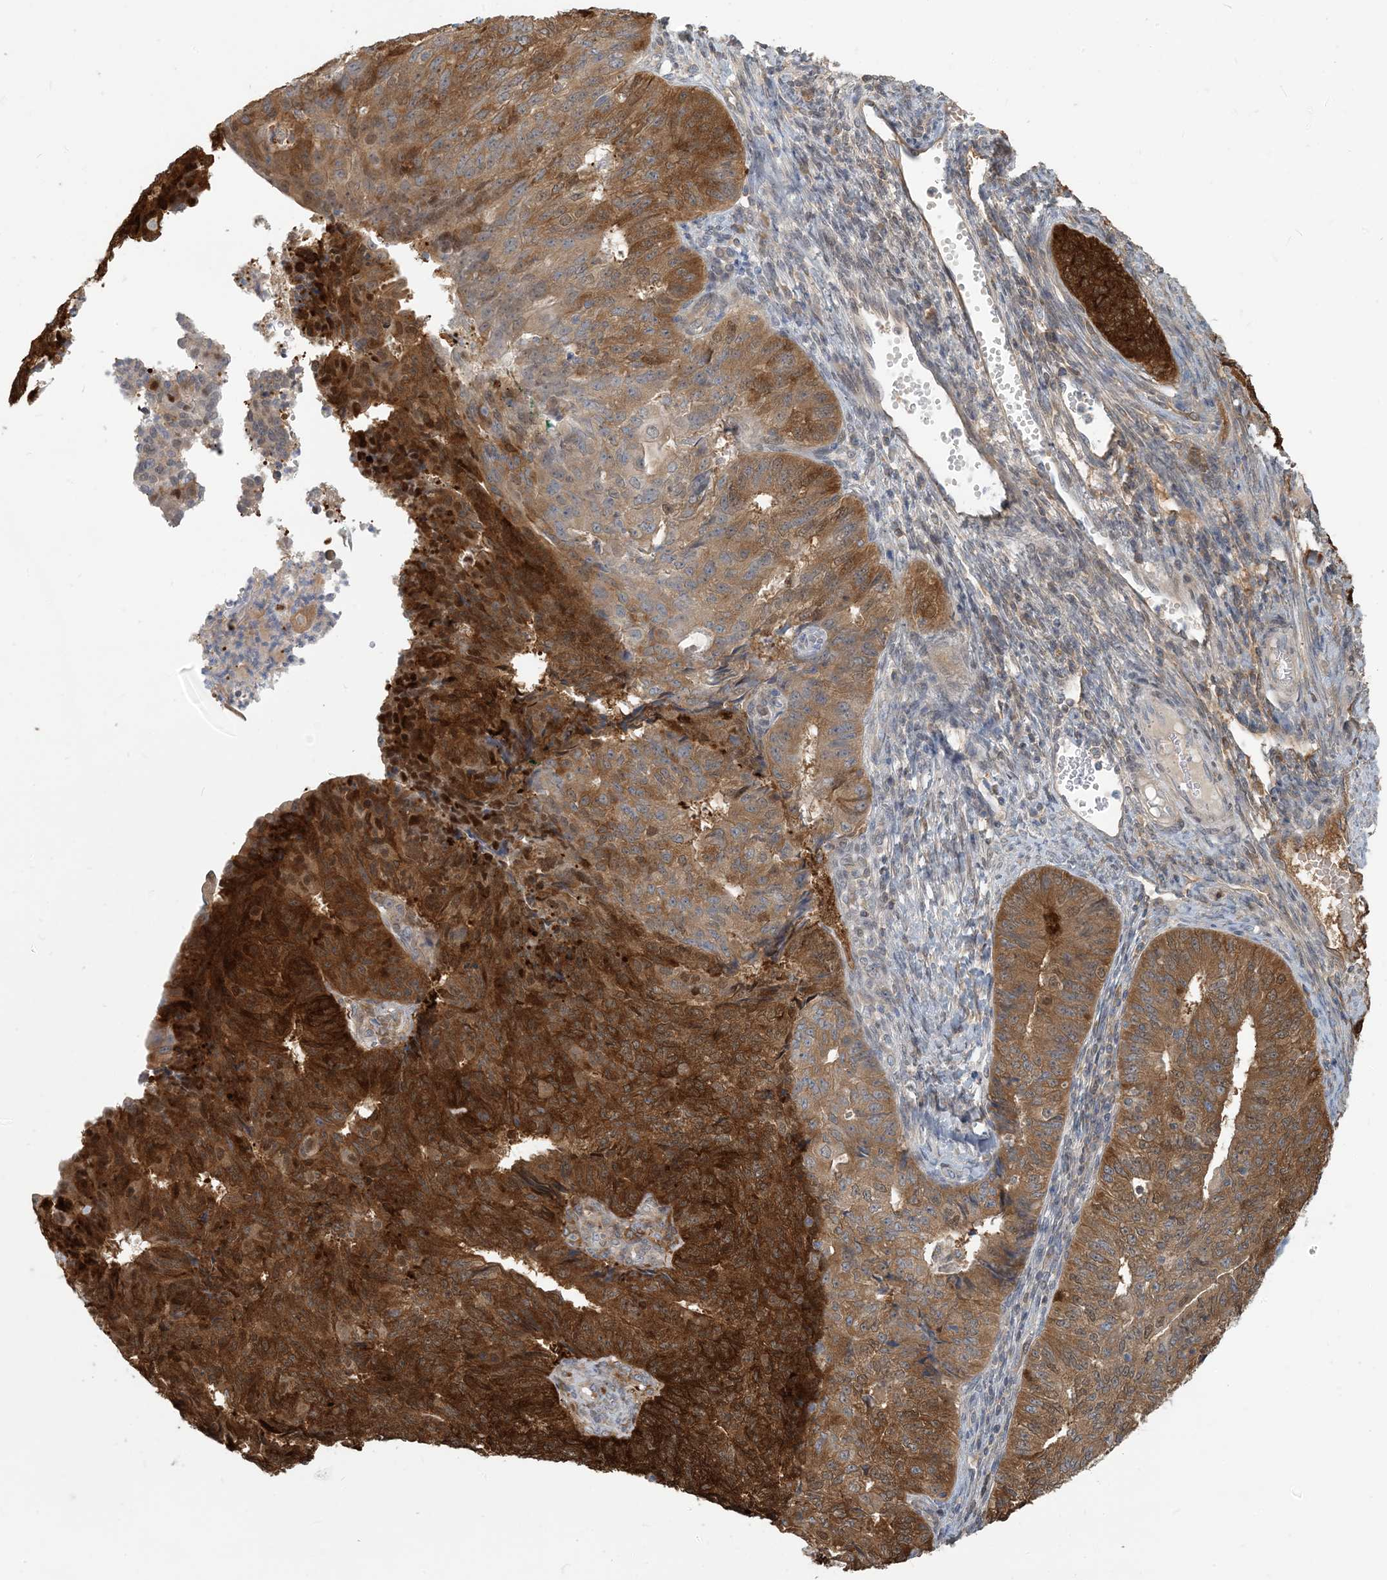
{"staining": {"intensity": "strong", "quantity": ">75%", "location": "cytoplasmic/membranous"}, "tissue": "endometrial cancer", "cell_type": "Tumor cells", "image_type": "cancer", "snomed": [{"axis": "morphology", "description": "Adenocarcinoma, NOS"}, {"axis": "topography", "description": "Endometrium"}], "caption": "An image of endometrial adenocarcinoma stained for a protein exhibits strong cytoplasmic/membranous brown staining in tumor cells.", "gene": "ZC3H12A", "patient": {"sex": "female", "age": 32}}